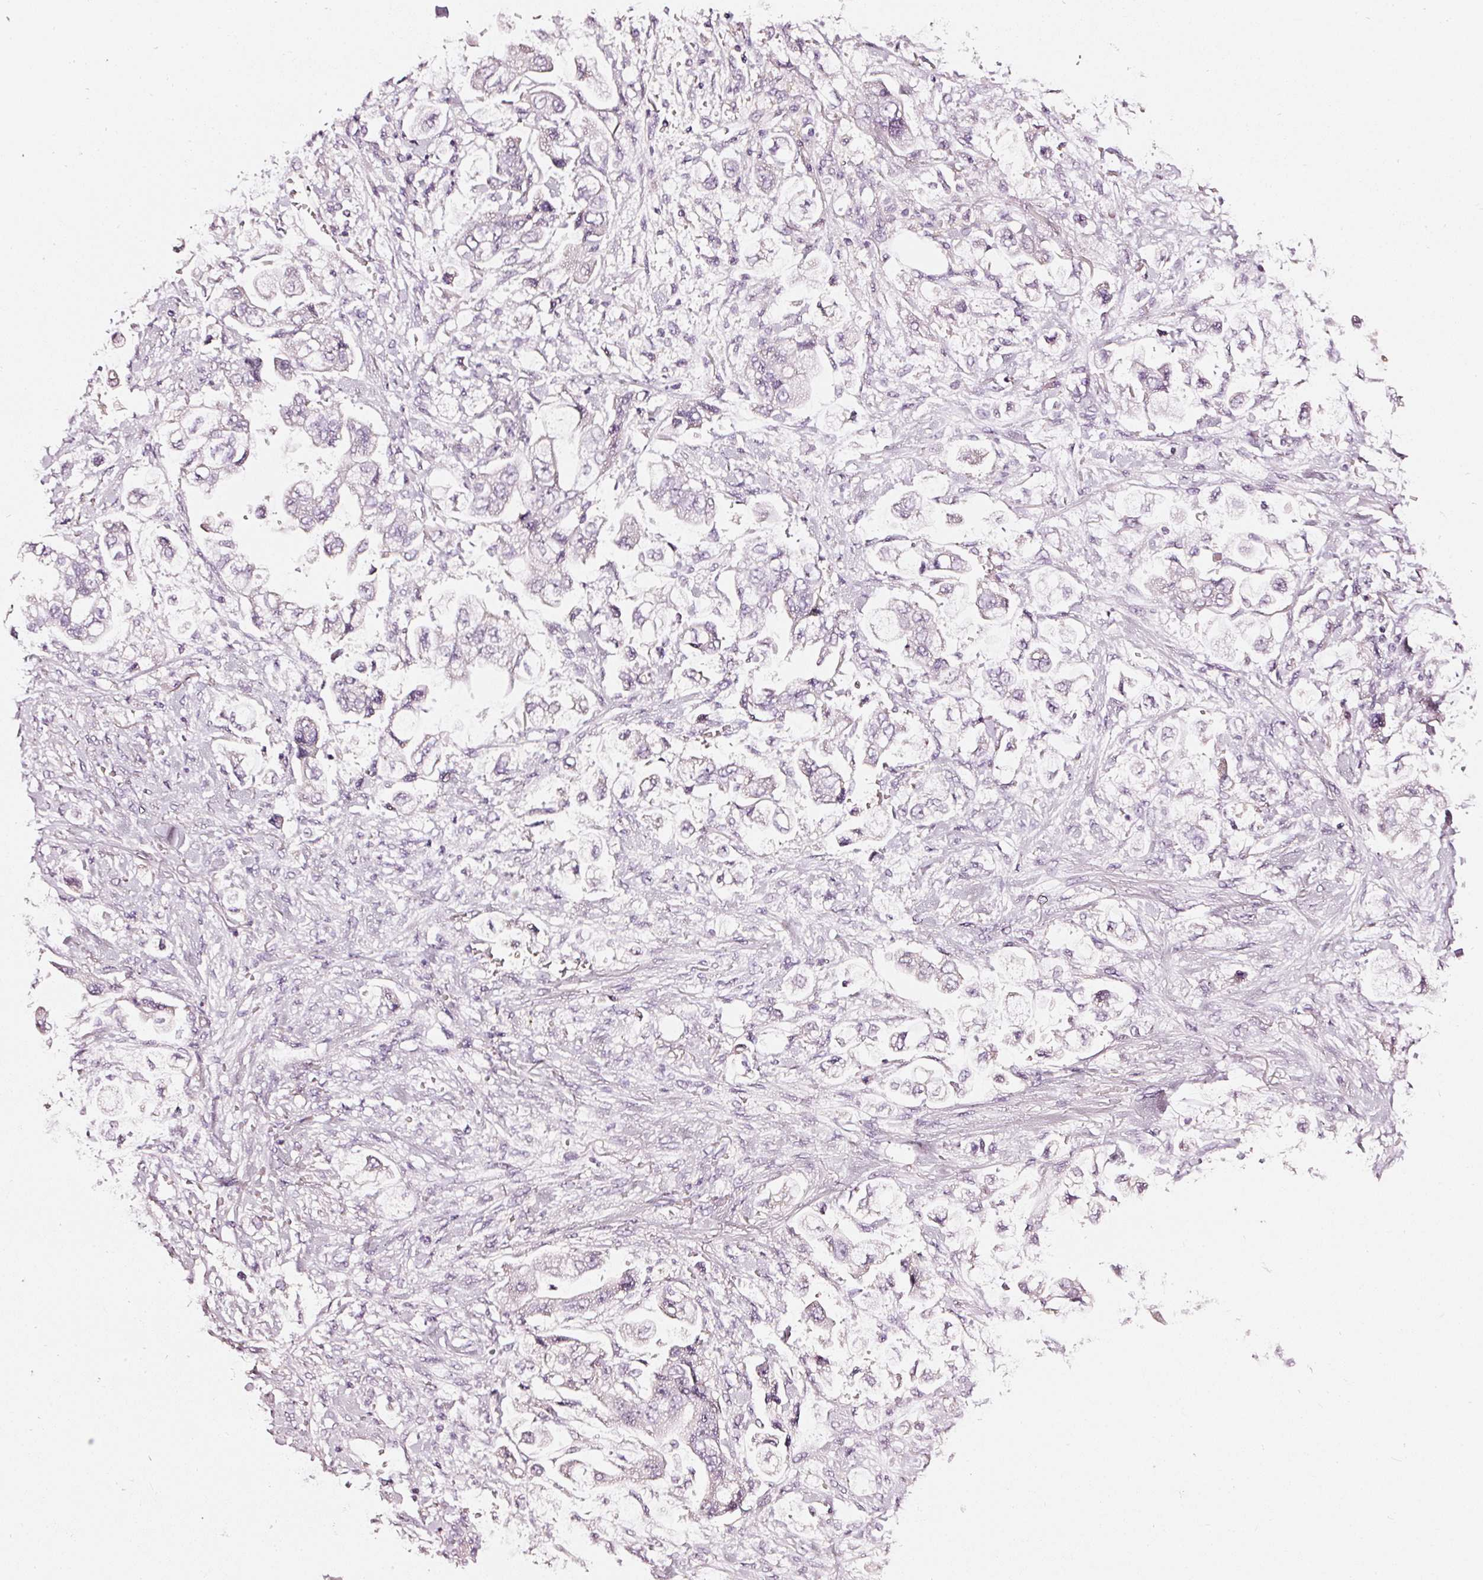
{"staining": {"intensity": "negative", "quantity": "none", "location": "none"}, "tissue": "stomach cancer", "cell_type": "Tumor cells", "image_type": "cancer", "snomed": [{"axis": "morphology", "description": "Adenocarcinoma, NOS"}, {"axis": "topography", "description": "Stomach"}], "caption": "Immunohistochemistry (IHC) histopathology image of stomach adenocarcinoma stained for a protein (brown), which shows no positivity in tumor cells. The staining was performed using DAB to visualize the protein expression in brown, while the nuclei were stained in blue with hematoxylin (Magnification: 20x).", "gene": "CNP", "patient": {"sex": "male", "age": 62}}